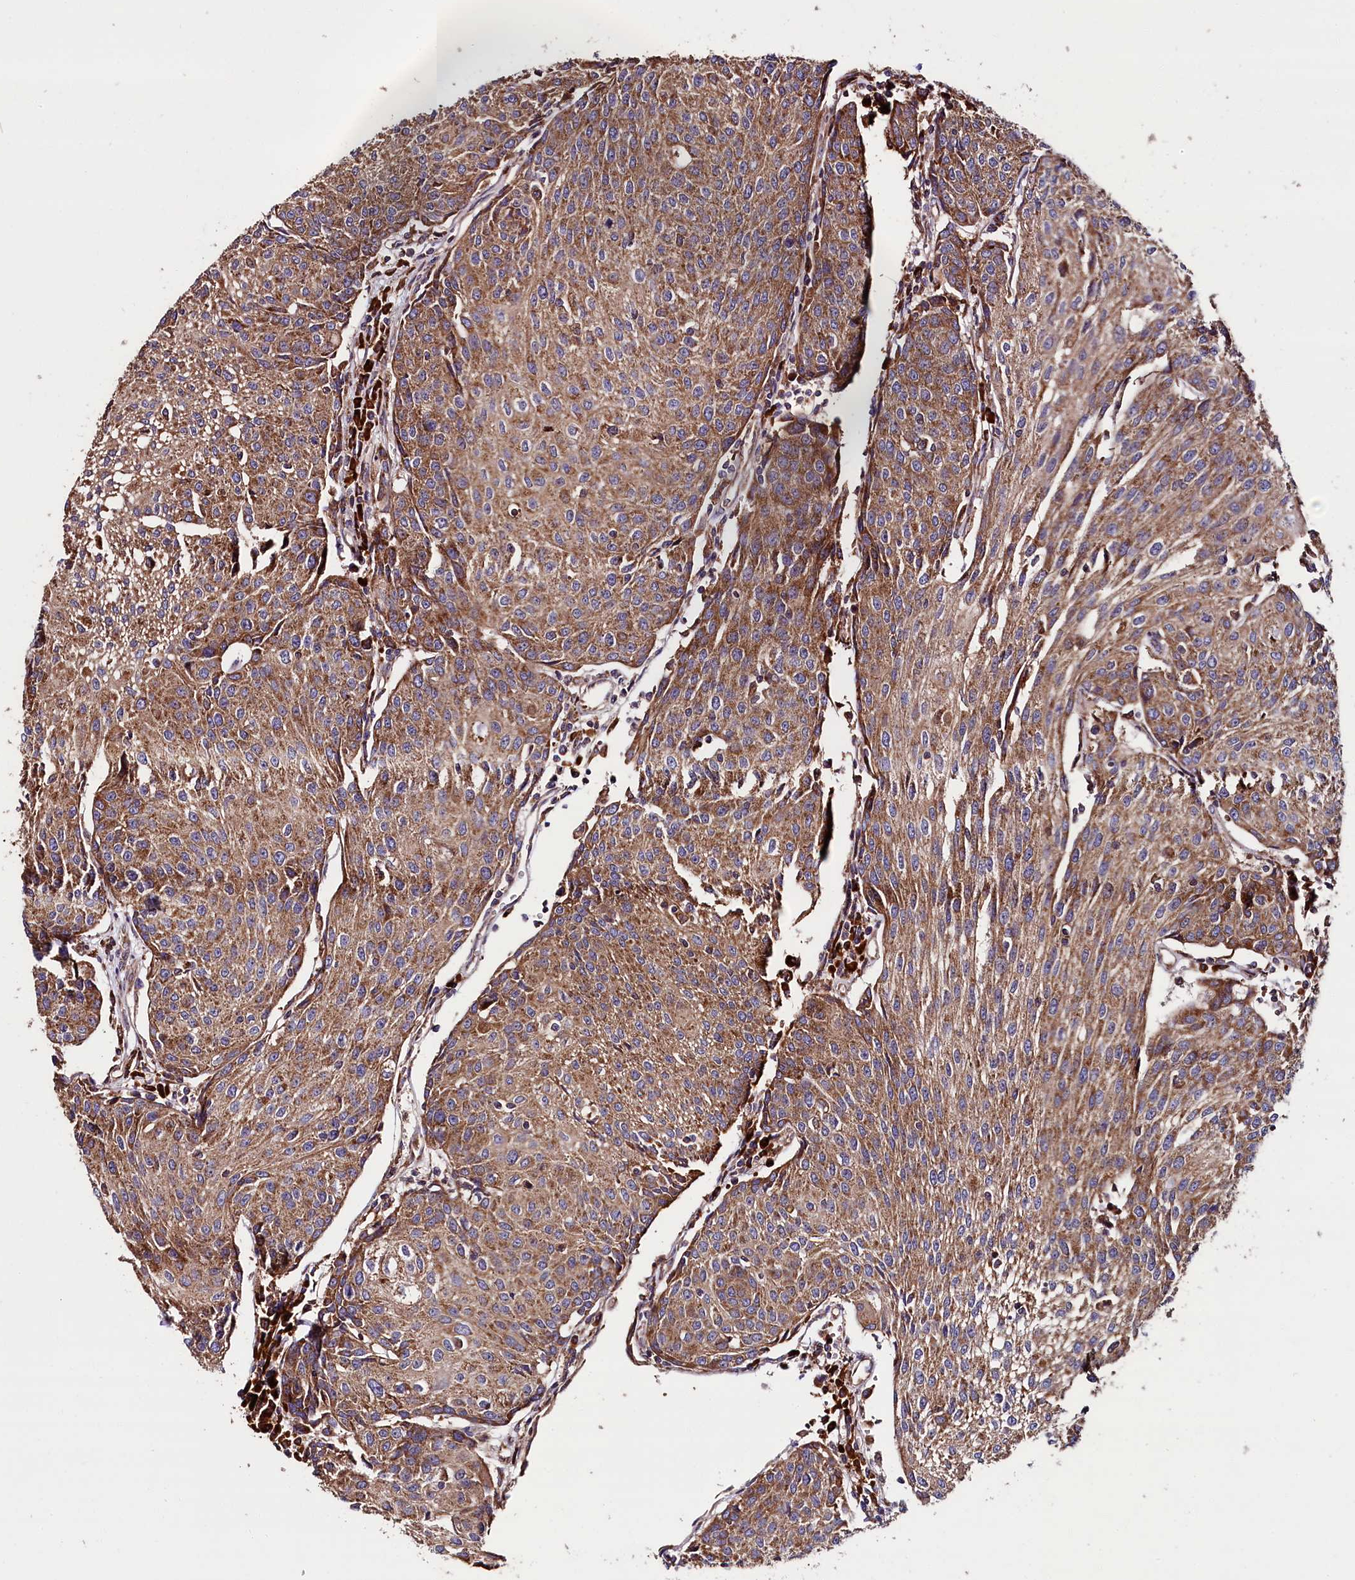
{"staining": {"intensity": "moderate", "quantity": ">75%", "location": "cytoplasmic/membranous"}, "tissue": "urothelial cancer", "cell_type": "Tumor cells", "image_type": "cancer", "snomed": [{"axis": "morphology", "description": "Urothelial carcinoma, High grade"}, {"axis": "topography", "description": "Urinary bladder"}], "caption": "IHC staining of urothelial carcinoma (high-grade), which demonstrates medium levels of moderate cytoplasmic/membranous expression in approximately >75% of tumor cells indicating moderate cytoplasmic/membranous protein positivity. The staining was performed using DAB (3,3'-diaminobenzidine) (brown) for protein detection and nuclei were counterstained in hematoxylin (blue).", "gene": "ZSWIM1", "patient": {"sex": "female", "age": 85}}